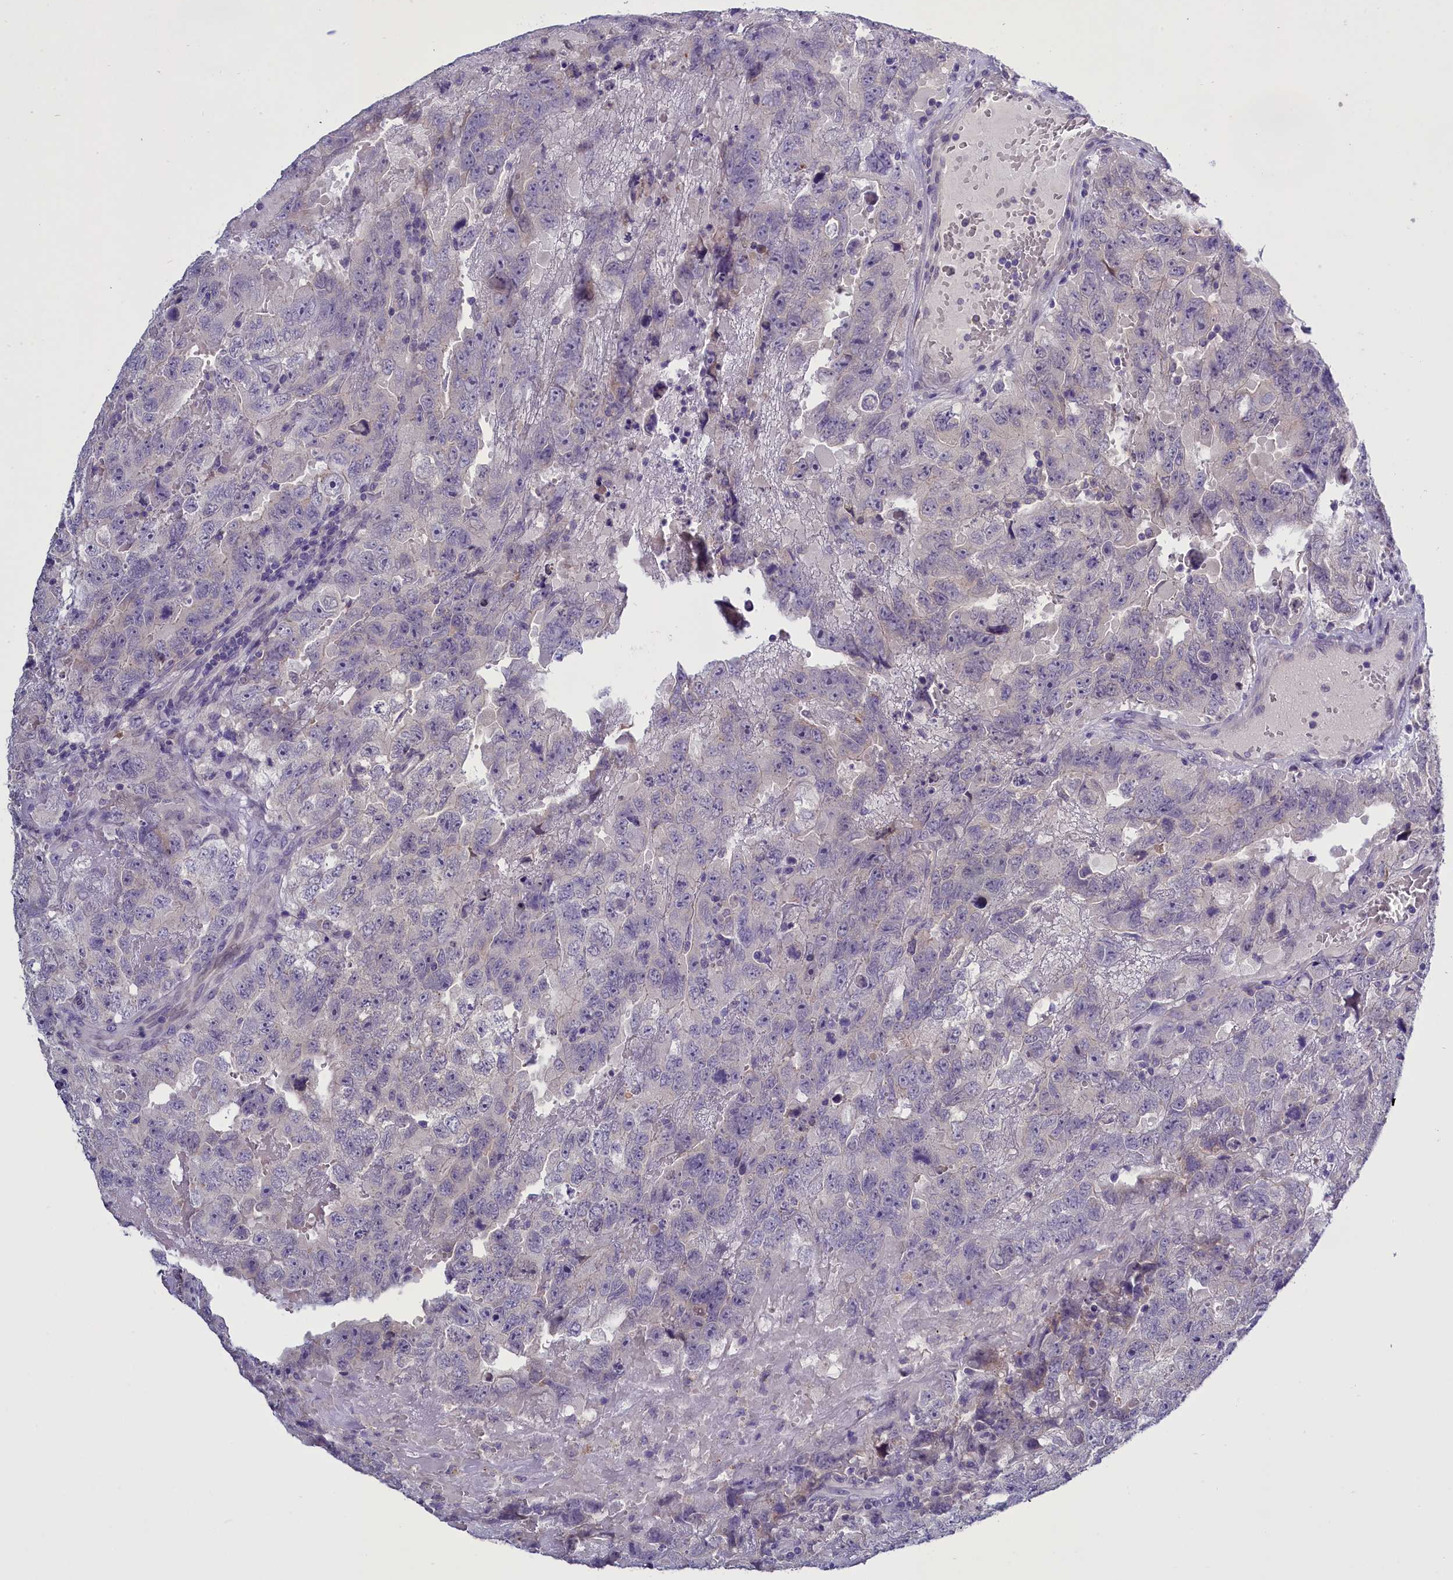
{"staining": {"intensity": "negative", "quantity": "none", "location": "none"}, "tissue": "testis cancer", "cell_type": "Tumor cells", "image_type": "cancer", "snomed": [{"axis": "morphology", "description": "Carcinoma, Embryonal, NOS"}, {"axis": "topography", "description": "Testis"}], "caption": "DAB immunohistochemical staining of testis embryonal carcinoma shows no significant staining in tumor cells.", "gene": "ENPP6", "patient": {"sex": "male", "age": 45}}